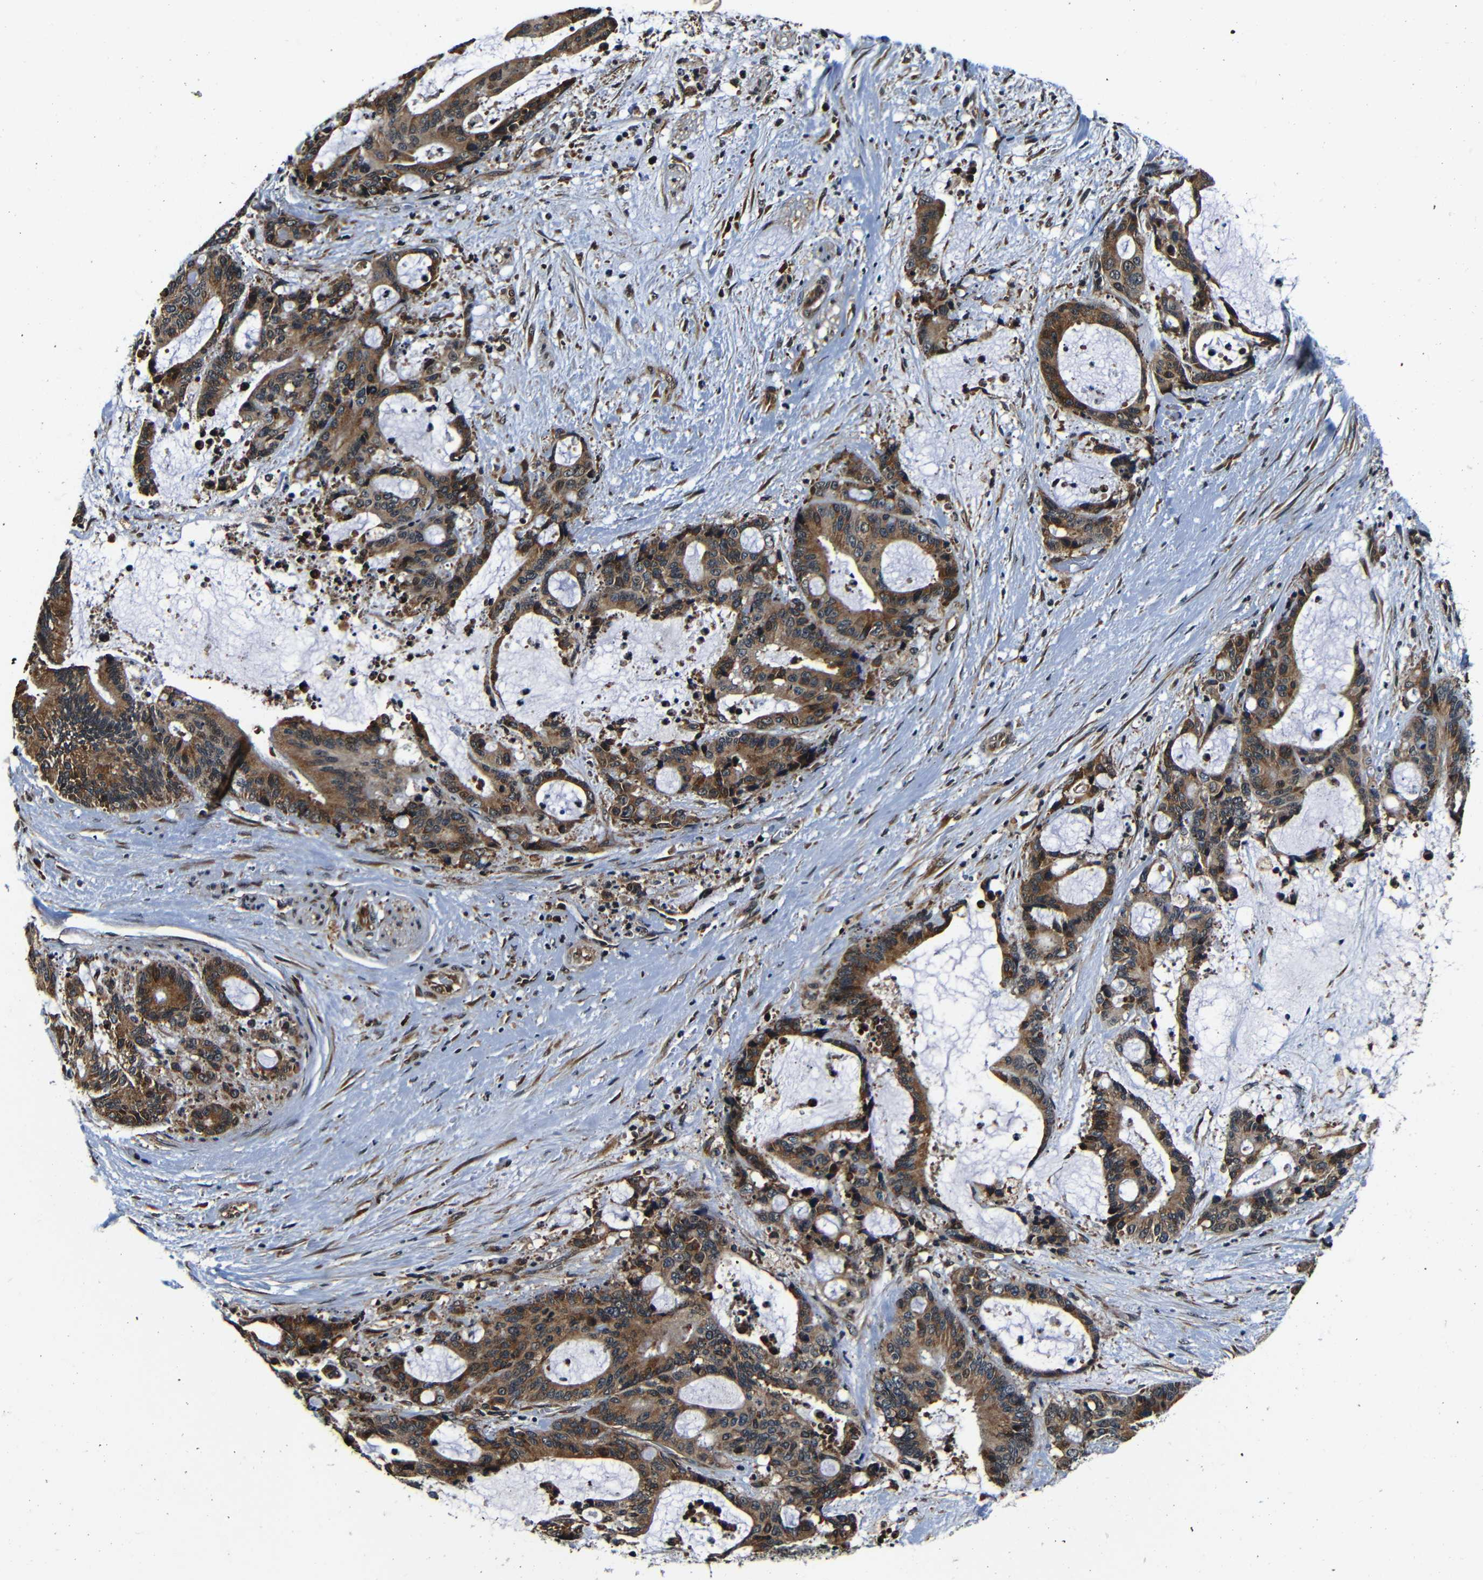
{"staining": {"intensity": "moderate", "quantity": ">75%", "location": "cytoplasmic/membranous"}, "tissue": "liver cancer", "cell_type": "Tumor cells", "image_type": "cancer", "snomed": [{"axis": "morphology", "description": "Normal tissue, NOS"}, {"axis": "morphology", "description": "Cholangiocarcinoma"}, {"axis": "topography", "description": "Liver"}, {"axis": "topography", "description": "Peripheral nerve tissue"}], "caption": "A brown stain highlights moderate cytoplasmic/membranous positivity of a protein in liver cholangiocarcinoma tumor cells. (Brightfield microscopy of DAB IHC at high magnification).", "gene": "NCBP3", "patient": {"sex": "female", "age": 73}}